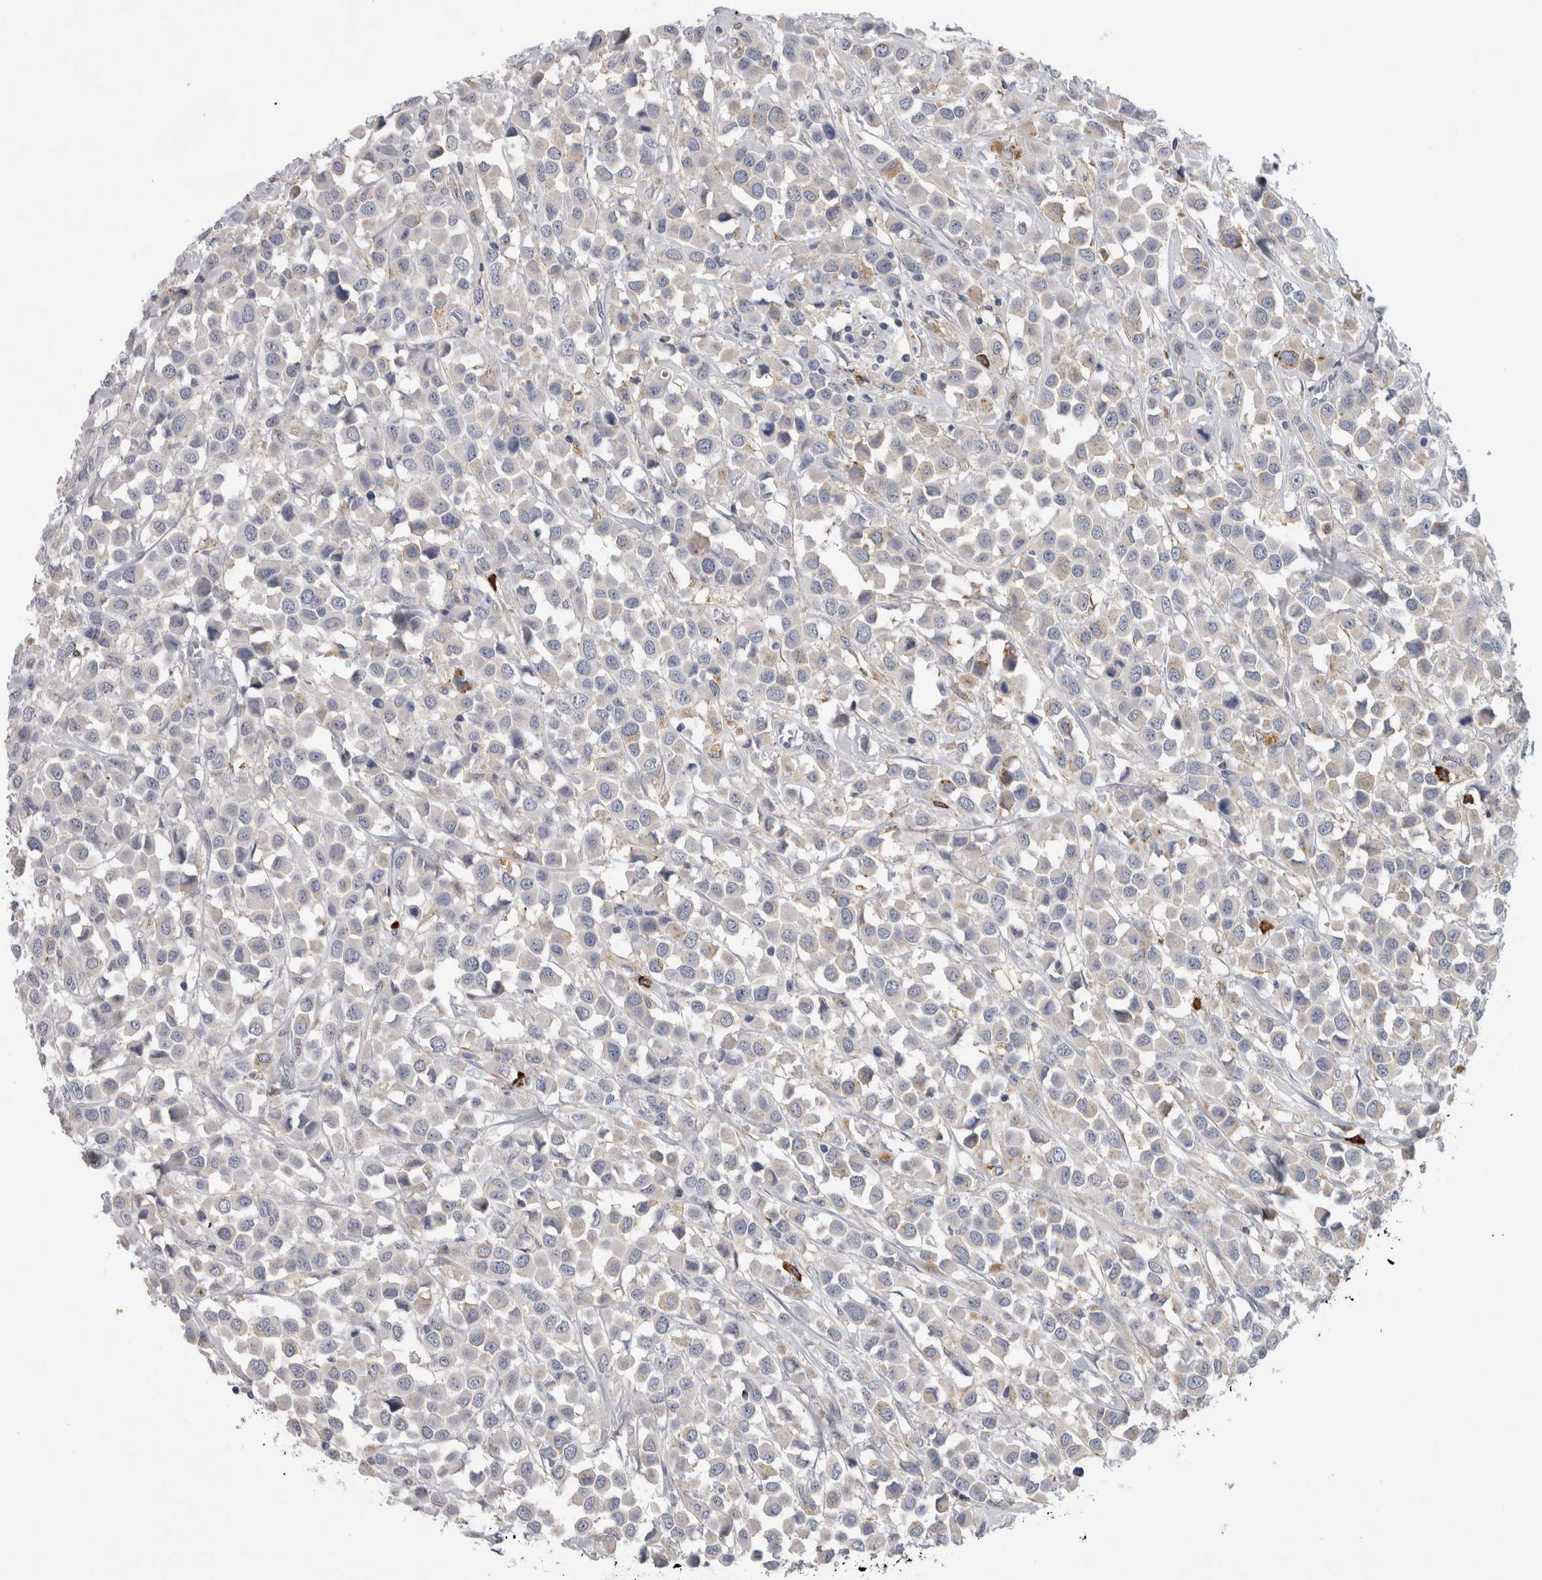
{"staining": {"intensity": "negative", "quantity": "none", "location": "none"}, "tissue": "breast cancer", "cell_type": "Tumor cells", "image_type": "cancer", "snomed": [{"axis": "morphology", "description": "Duct carcinoma"}, {"axis": "topography", "description": "Breast"}], "caption": "Immunohistochemical staining of human invasive ductal carcinoma (breast) displays no significant staining in tumor cells. The staining is performed using DAB brown chromogen with nuclei counter-stained in using hematoxylin.", "gene": "CD63", "patient": {"sex": "female", "age": 61}}